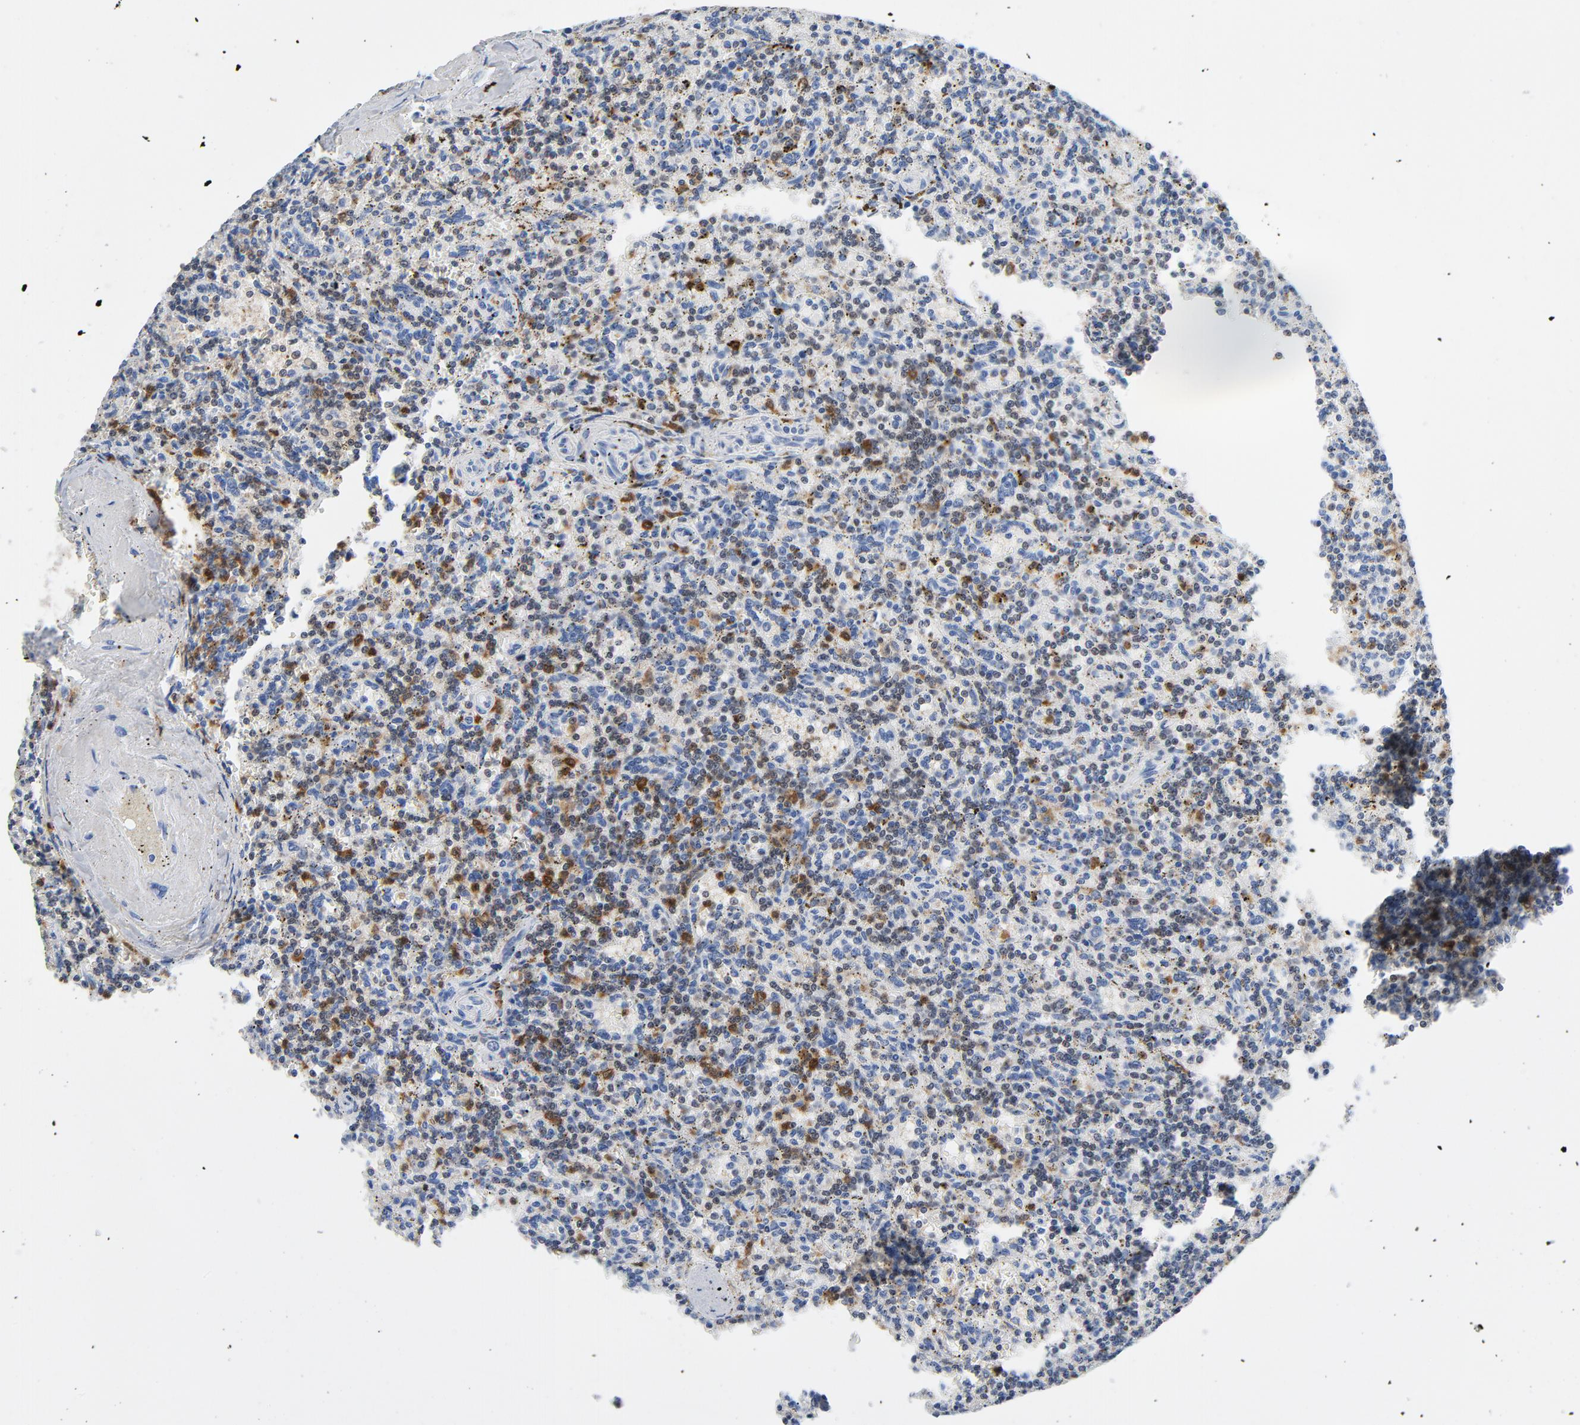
{"staining": {"intensity": "moderate", "quantity": "<25%", "location": "cytoplasmic/membranous,nuclear"}, "tissue": "lymphoma", "cell_type": "Tumor cells", "image_type": "cancer", "snomed": [{"axis": "morphology", "description": "Malignant lymphoma, non-Hodgkin's type, Low grade"}, {"axis": "topography", "description": "Spleen"}], "caption": "Human low-grade malignant lymphoma, non-Hodgkin's type stained with a brown dye reveals moderate cytoplasmic/membranous and nuclear positive positivity in approximately <25% of tumor cells.", "gene": "NCF1", "patient": {"sex": "male", "age": 73}}